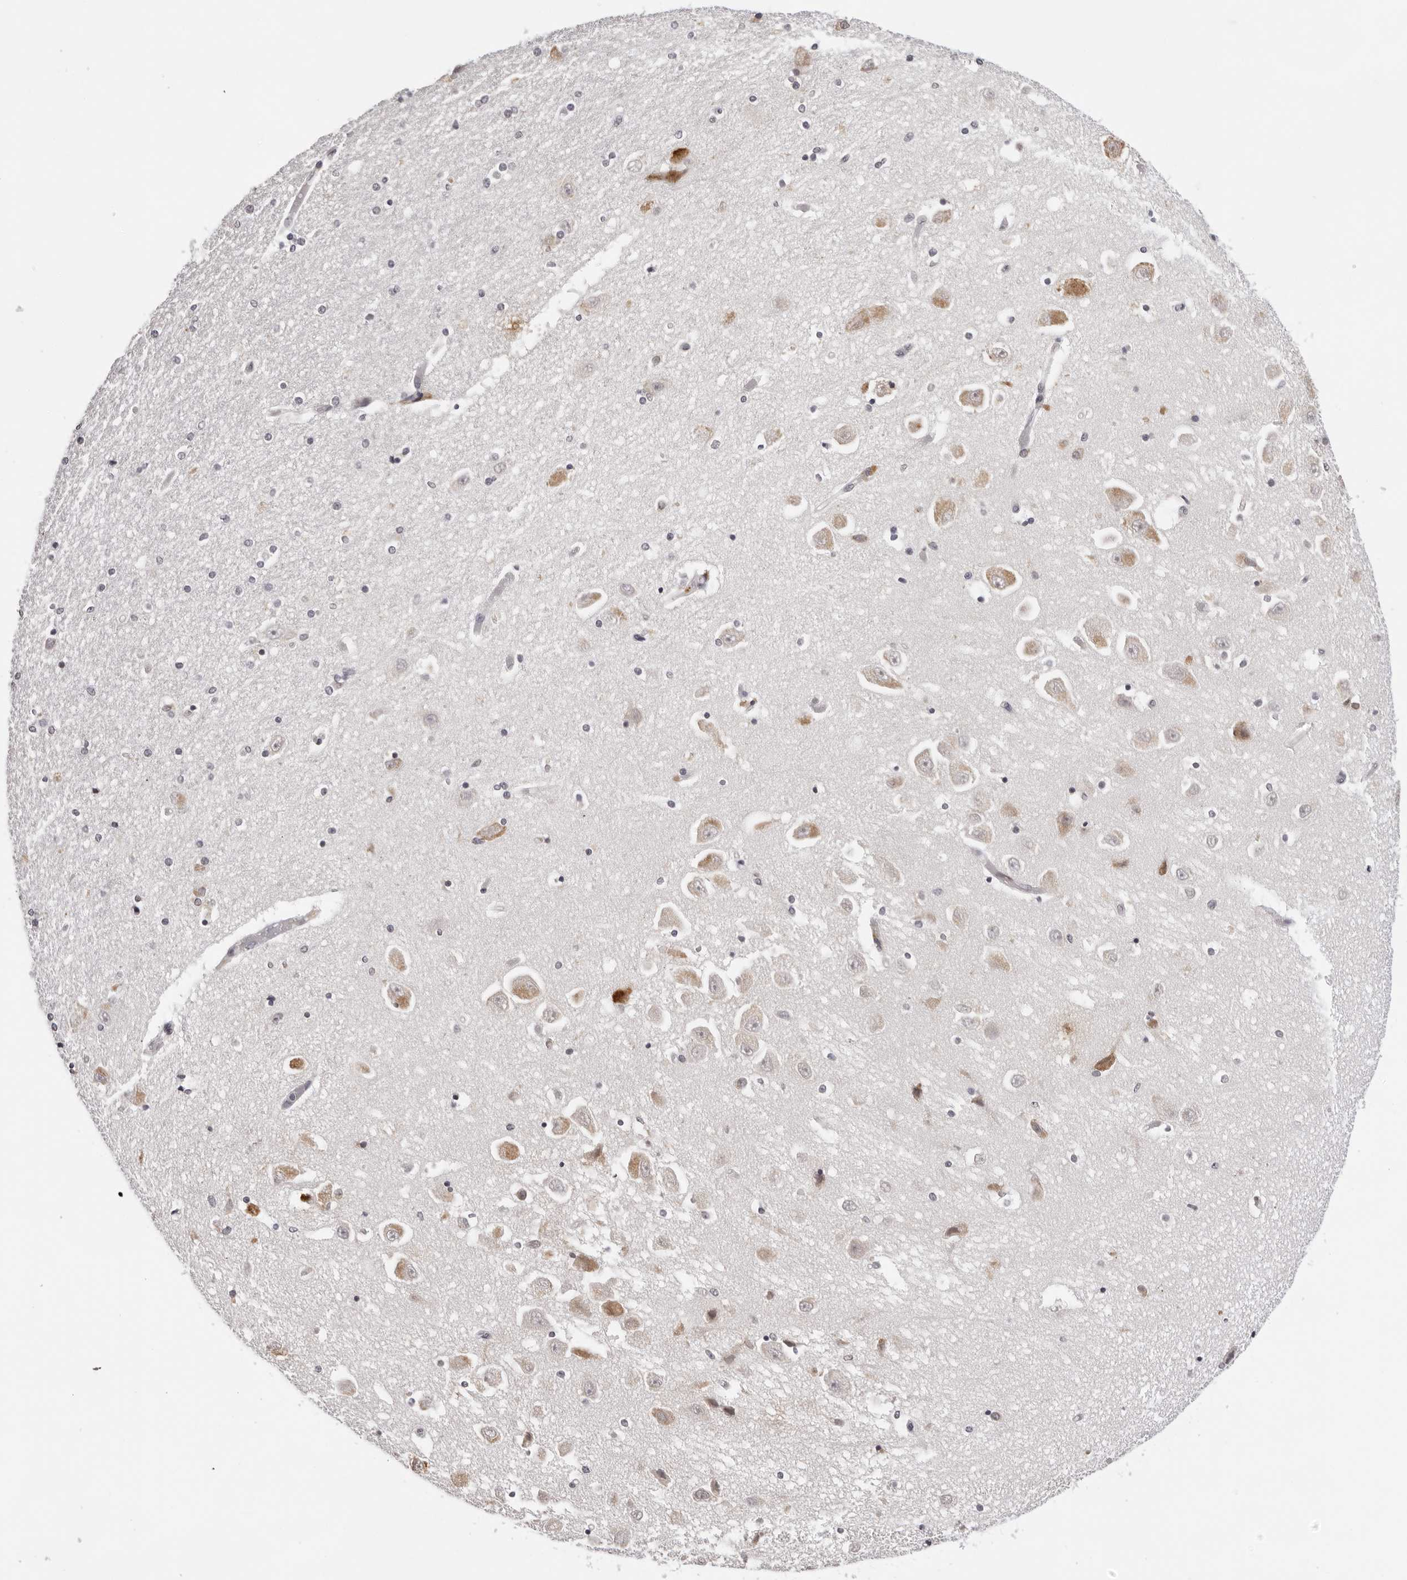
{"staining": {"intensity": "negative", "quantity": "none", "location": "none"}, "tissue": "hippocampus", "cell_type": "Glial cells", "image_type": "normal", "snomed": [{"axis": "morphology", "description": "Normal tissue, NOS"}, {"axis": "topography", "description": "Hippocampus"}], "caption": "Immunohistochemistry image of normal human hippocampus stained for a protein (brown), which reveals no positivity in glial cells.", "gene": "IL17RA", "patient": {"sex": "female", "age": 54}}